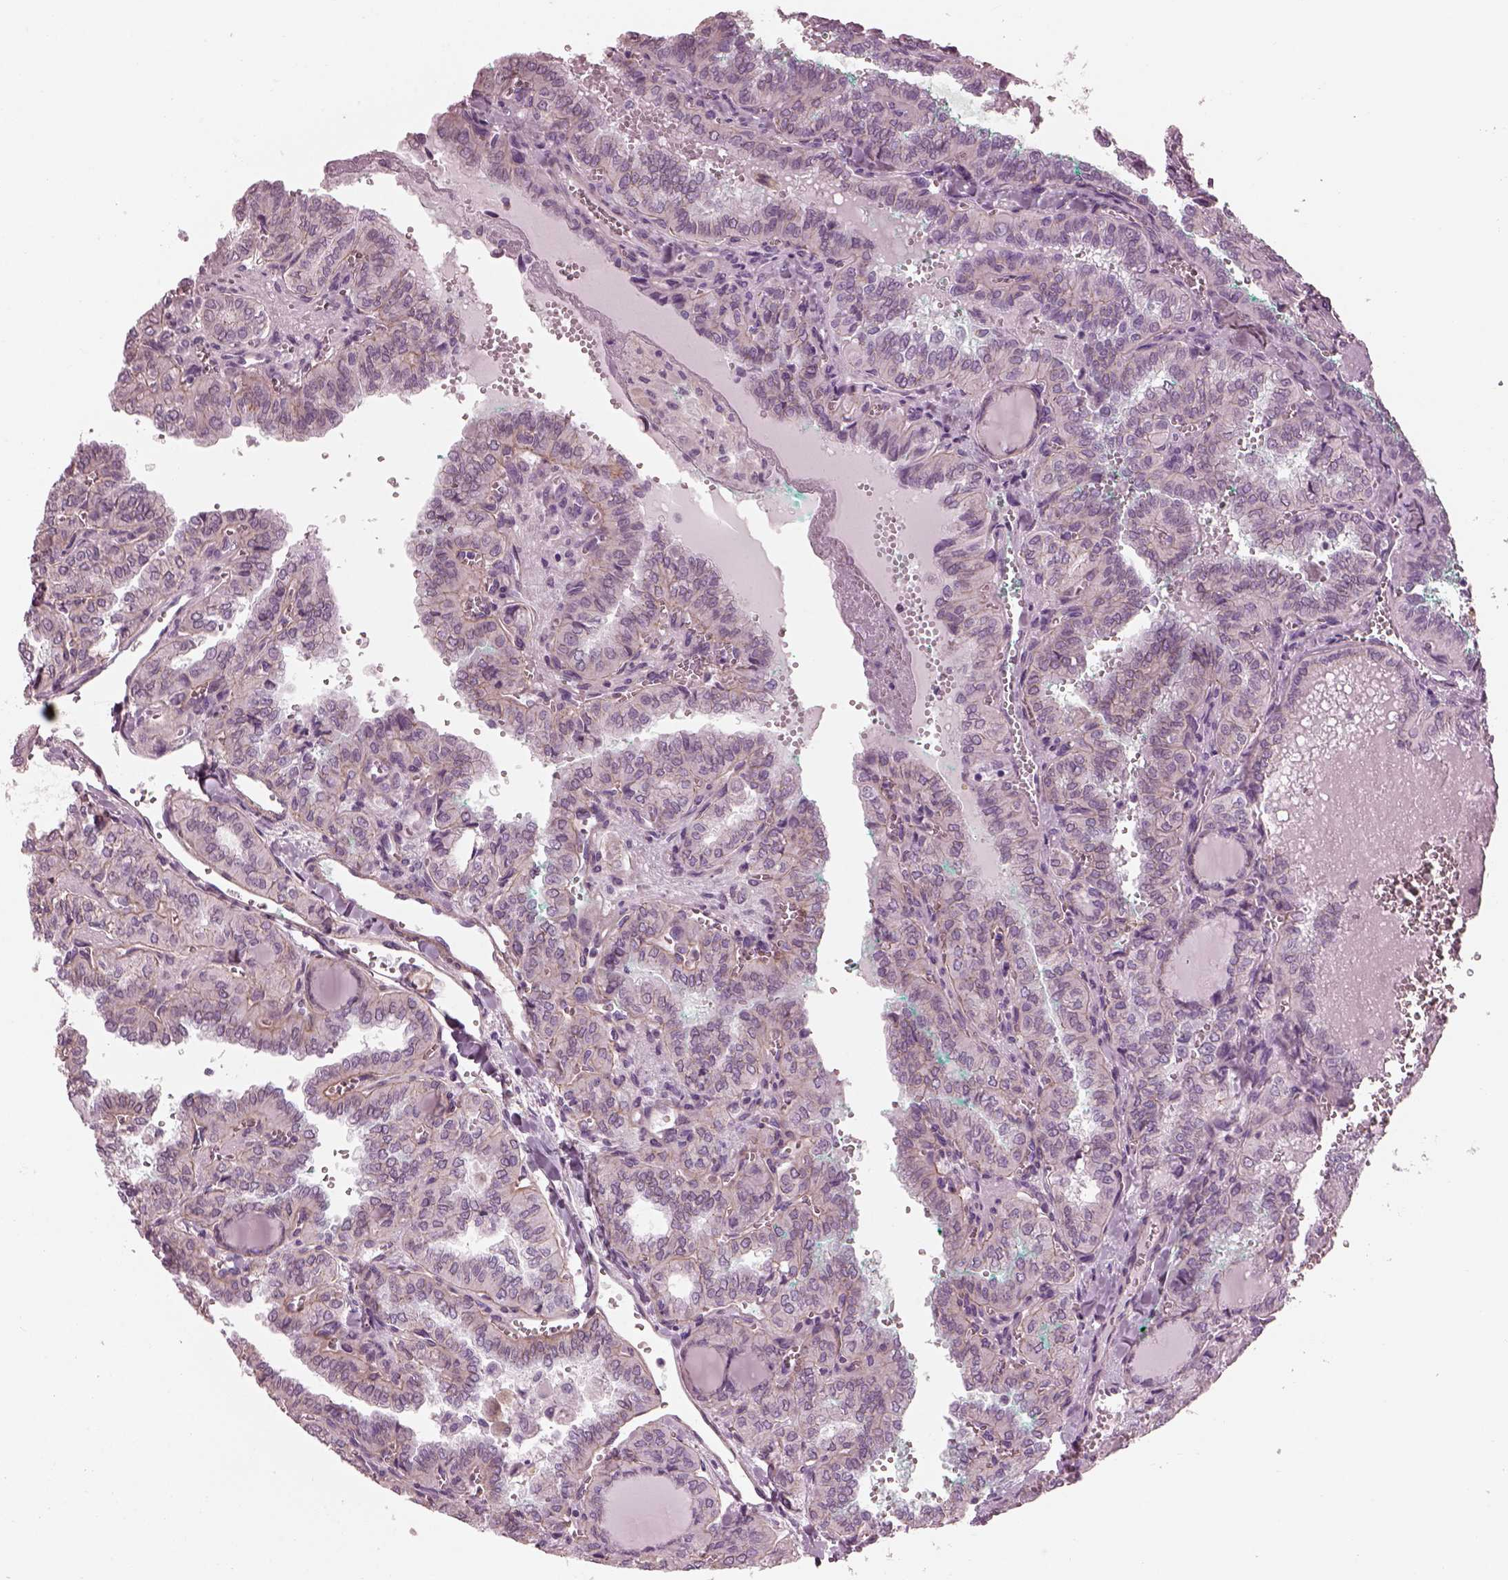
{"staining": {"intensity": "negative", "quantity": "none", "location": "none"}, "tissue": "thyroid cancer", "cell_type": "Tumor cells", "image_type": "cancer", "snomed": [{"axis": "morphology", "description": "Papillary adenocarcinoma, NOS"}, {"axis": "topography", "description": "Thyroid gland"}], "caption": "There is no significant staining in tumor cells of papillary adenocarcinoma (thyroid).", "gene": "BFSP1", "patient": {"sex": "female", "age": 41}}